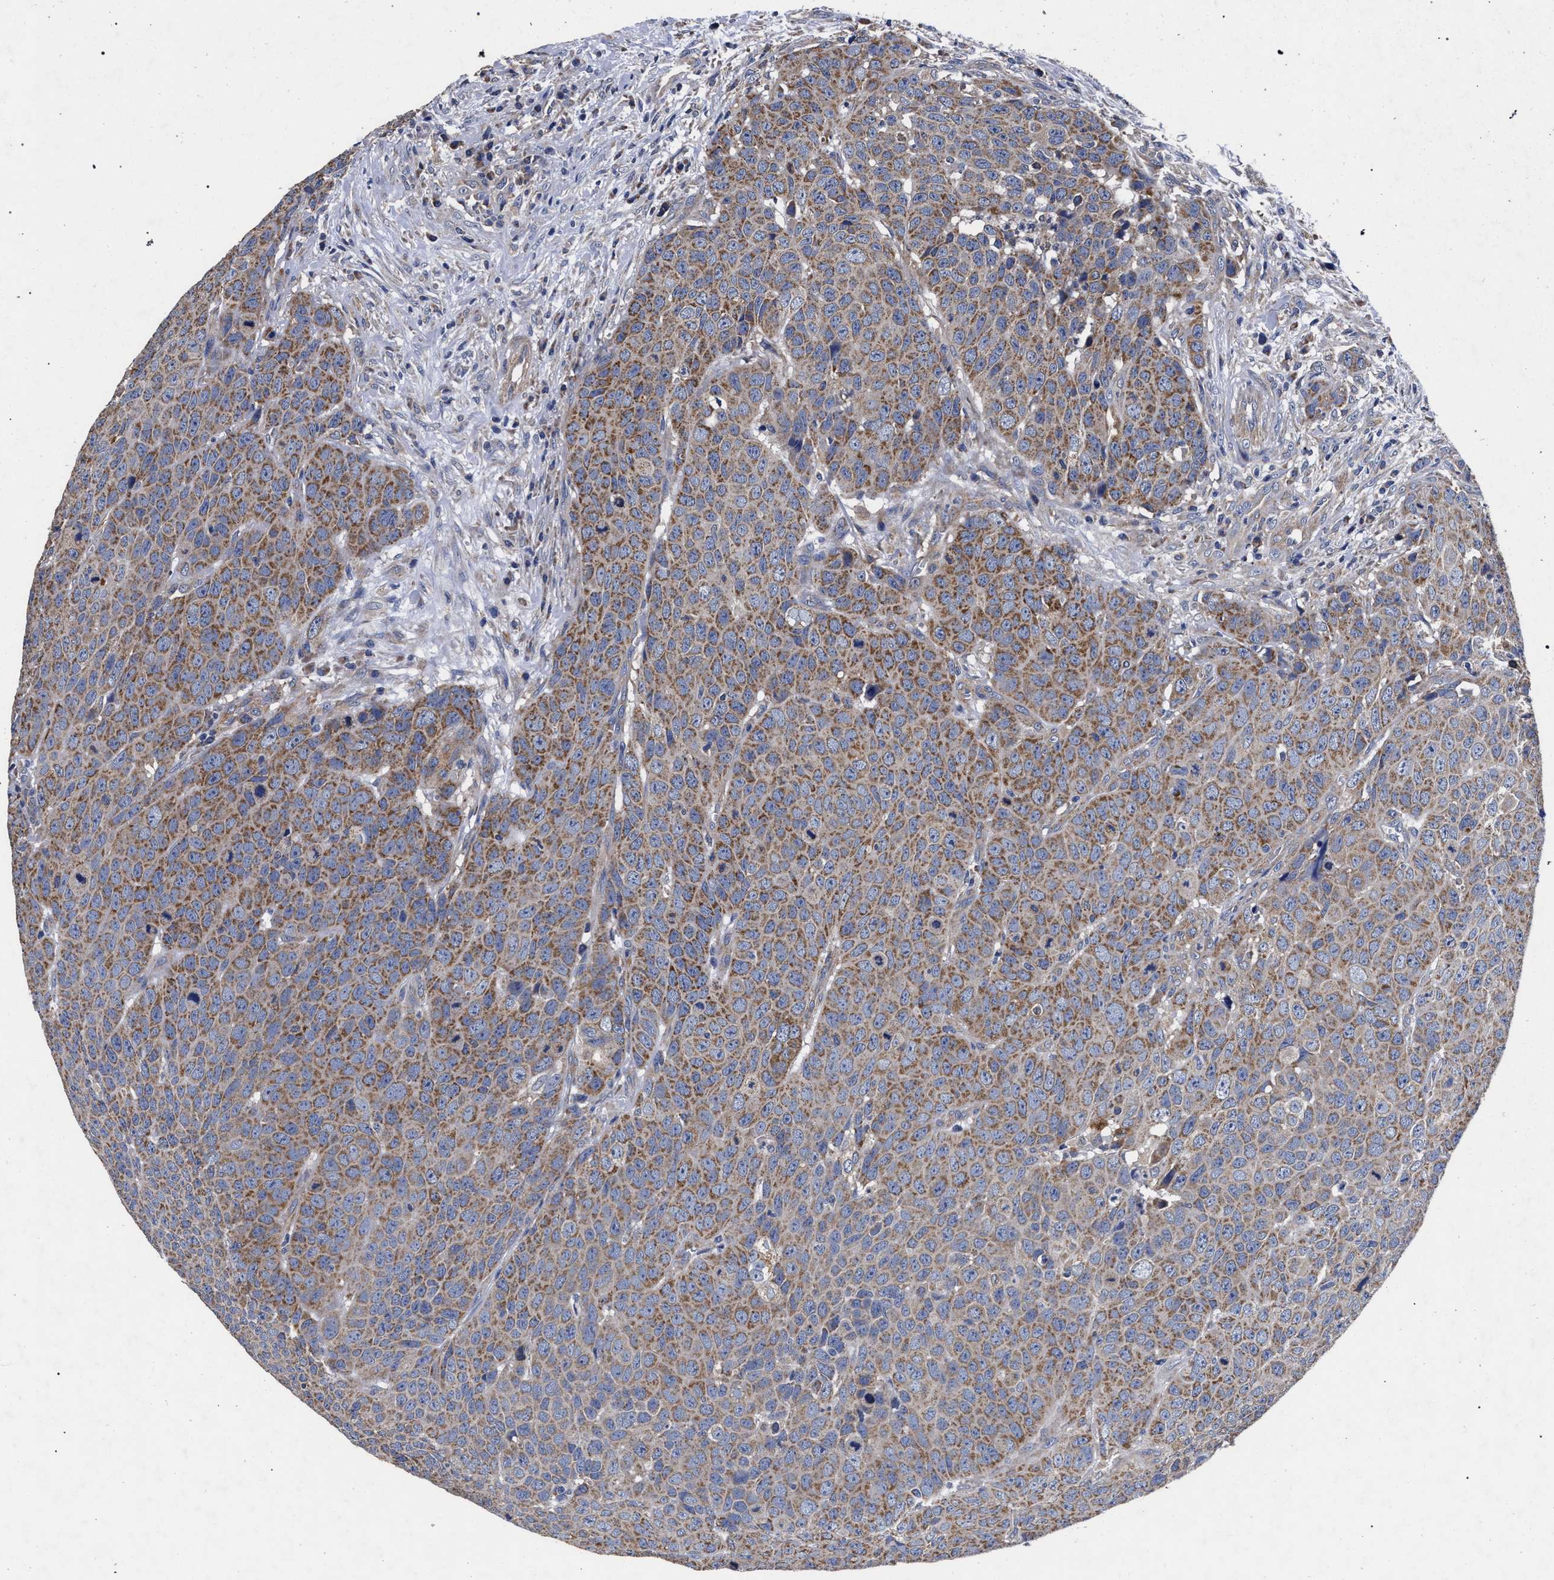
{"staining": {"intensity": "moderate", "quantity": ">75%", "location": "cytoplasmic/membranous"}, "tissue": "head and neck cancer", "cell_type": "Tumor cells", "image_type": "cancer", "snomed": [{"axis": "morphology", "description": "Squamous cell carcinoma, NOS"}, {"axis": "topography", "description": "Head-Neck"}], "caption": "Brown immunohistochemical staining in human head and neck cancer (squamous cell carcinoma) shows moderate cytoplasmic/membranous expression in approximately >75% of tumor cells.", "gene": "CFAP95", "patient": {"sex": "male", "age": 66}}